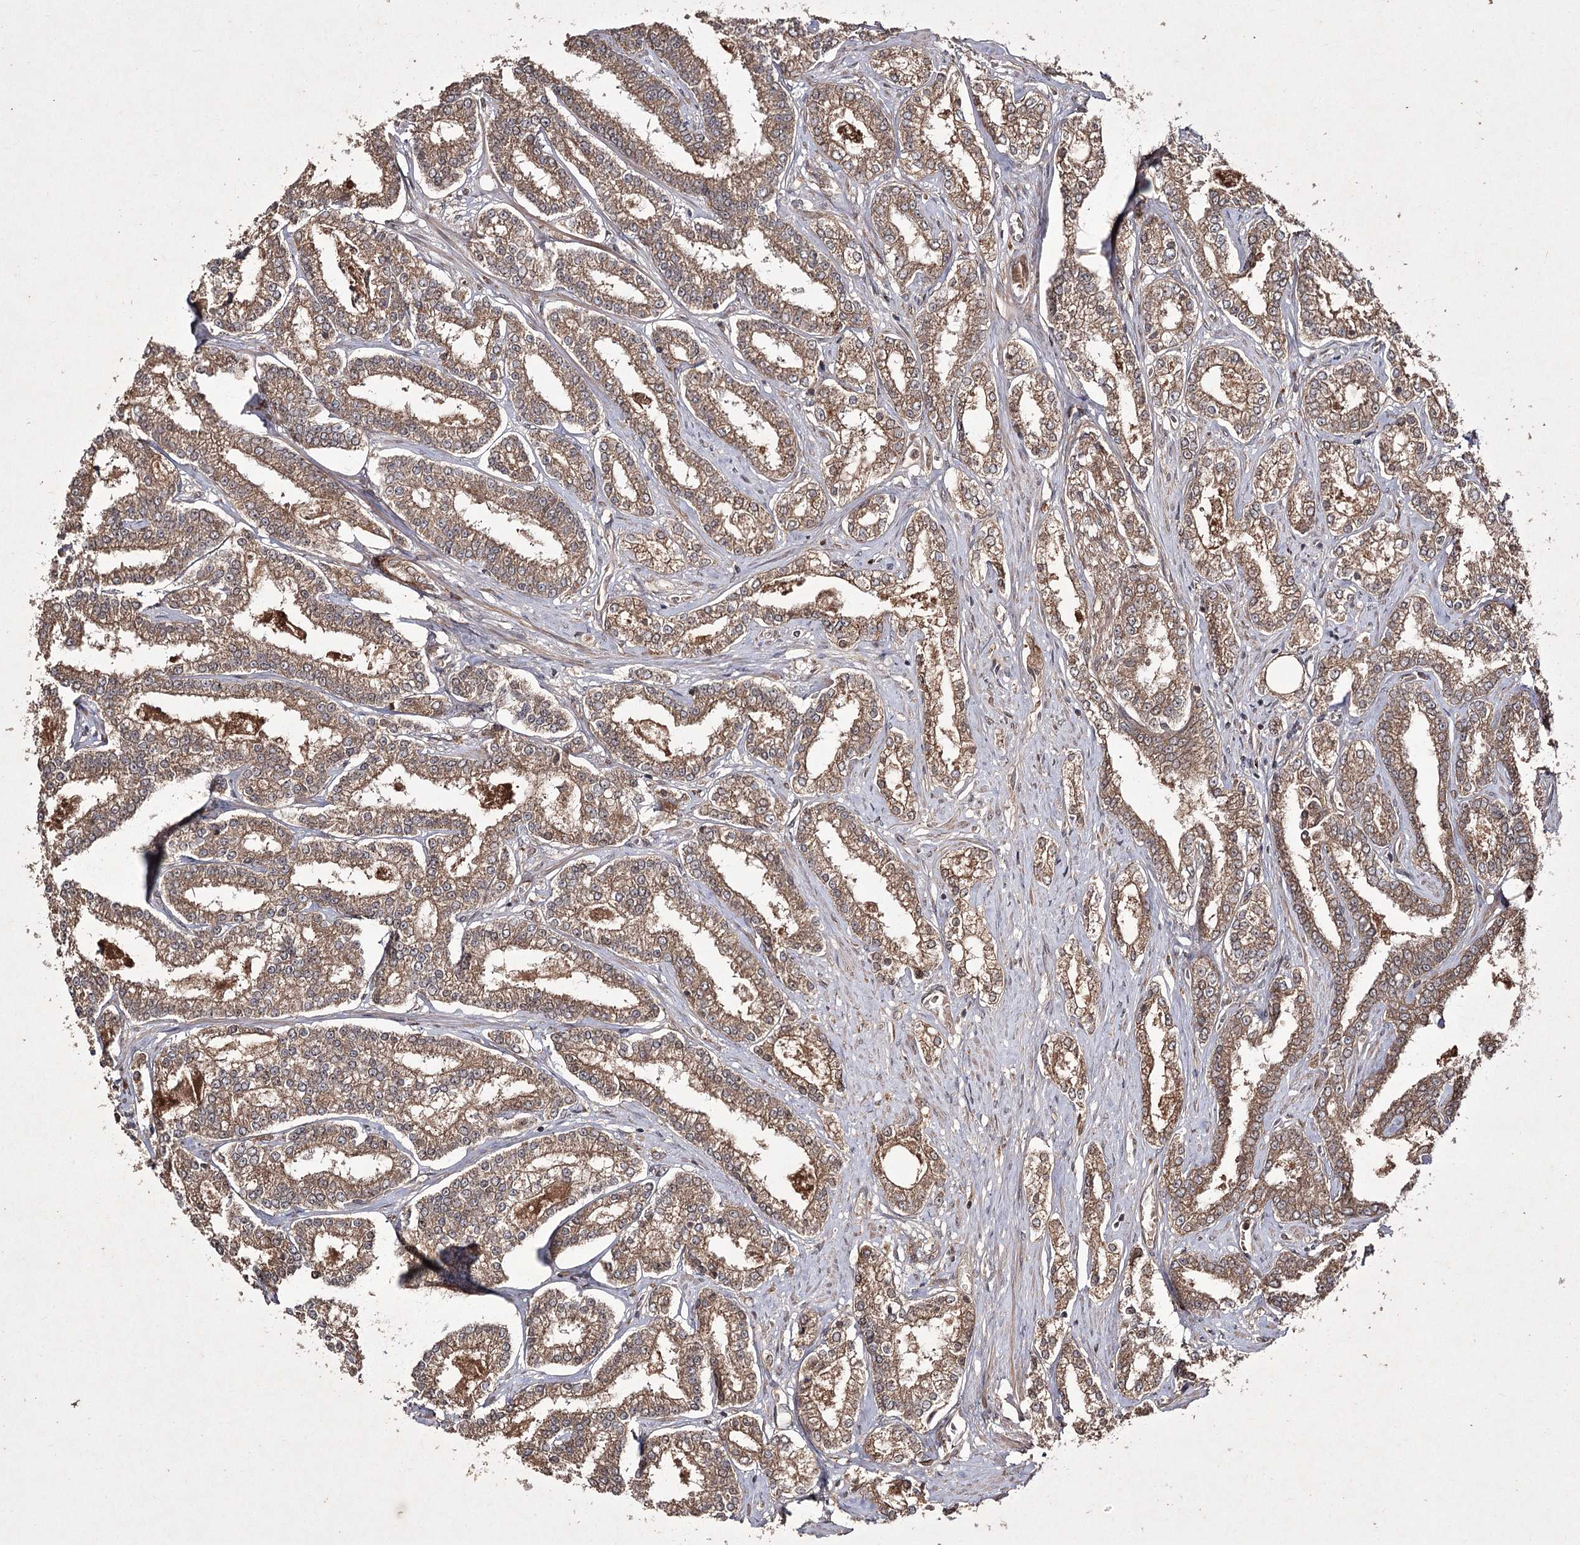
{"staining": {"intensity": "moderate", "quantity": ">75%", "location": "cytoplasmic/membranous"}, "tissue": "prostate cancer", "cell_type": "Tumor cells", "image_type": "cancer", "snomed": [{"axis": "morphology", "description": "Normal tissue, NOS"}, {"axis": "morphology", "description": "Adenocarcinoma, High grade"}, {"axis": "topography", "description": "Prostate"}], "caption": "Tumor cells reveal moderate cytoplasmic/membranous positivity in approximately >75% of cells in prostate cancer.", "gene": "FANCL", "patient": {"sex": "male", "age": 83}}